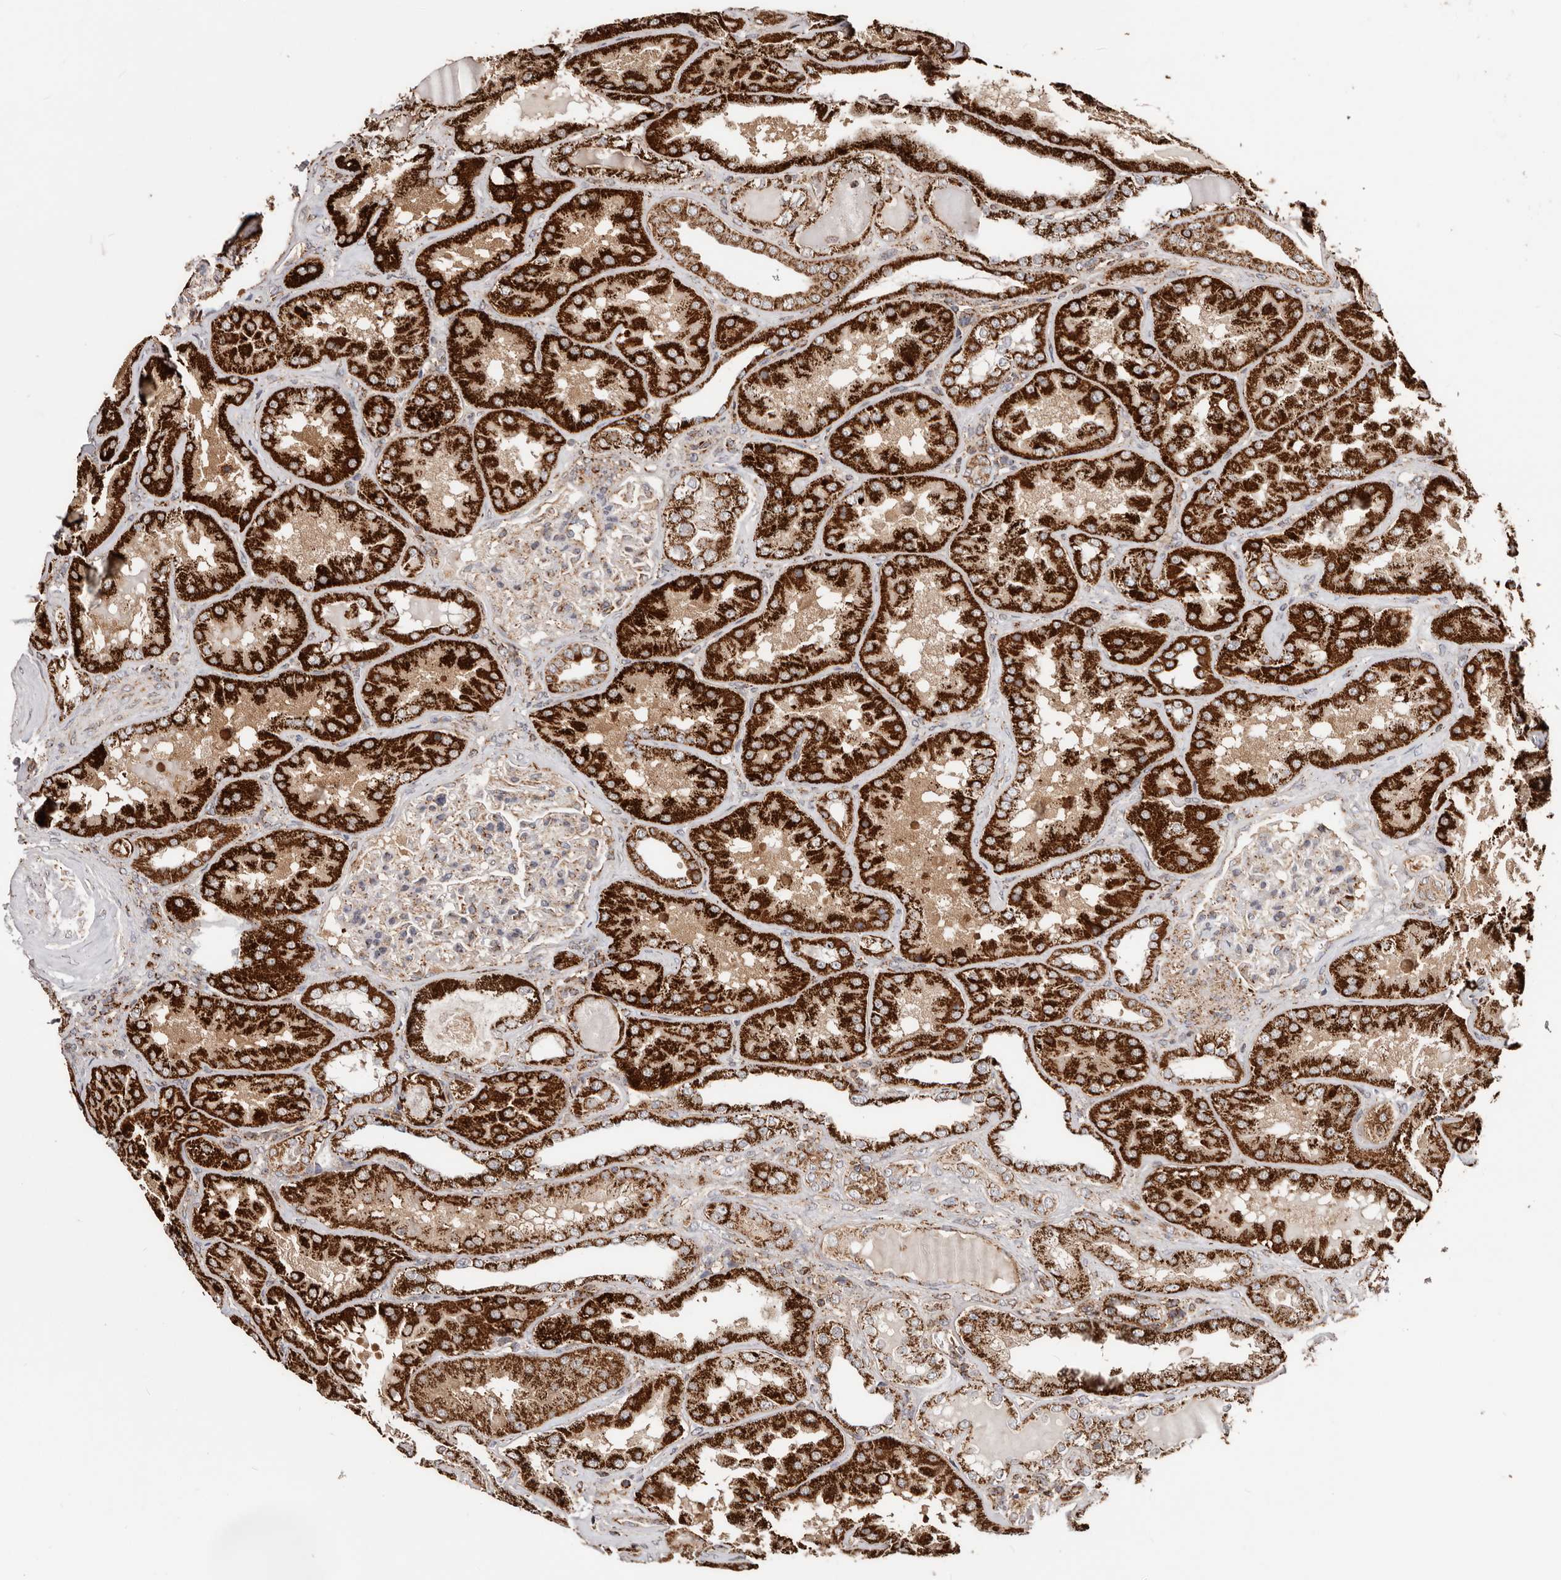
{"staining": {"intensity": "moderate", "quantity": "25%-75%", "location": "cytoplasmic/membranous"}, "tissue": "kidney", "cell_type": "Cells in glomeruli", "image_type": "normal", "snomed": [{"axis": "morphology", "description": "Normal tissue, NOS"}, {"axis": "topography", "description": "Kidney"}], "caption": "The immunohistochemical stain highlights moderate cytoplasmic/membranous expression in cells in glomeruli of normal kidney. (Stains: DAB (3,3'-diaminobenzidine) in brown, nuclei in blue, Microscopy: brightfield microscopy at high magnification).", "gene": "PRKACB", "patient": {"sex": "female", "age": 56}}